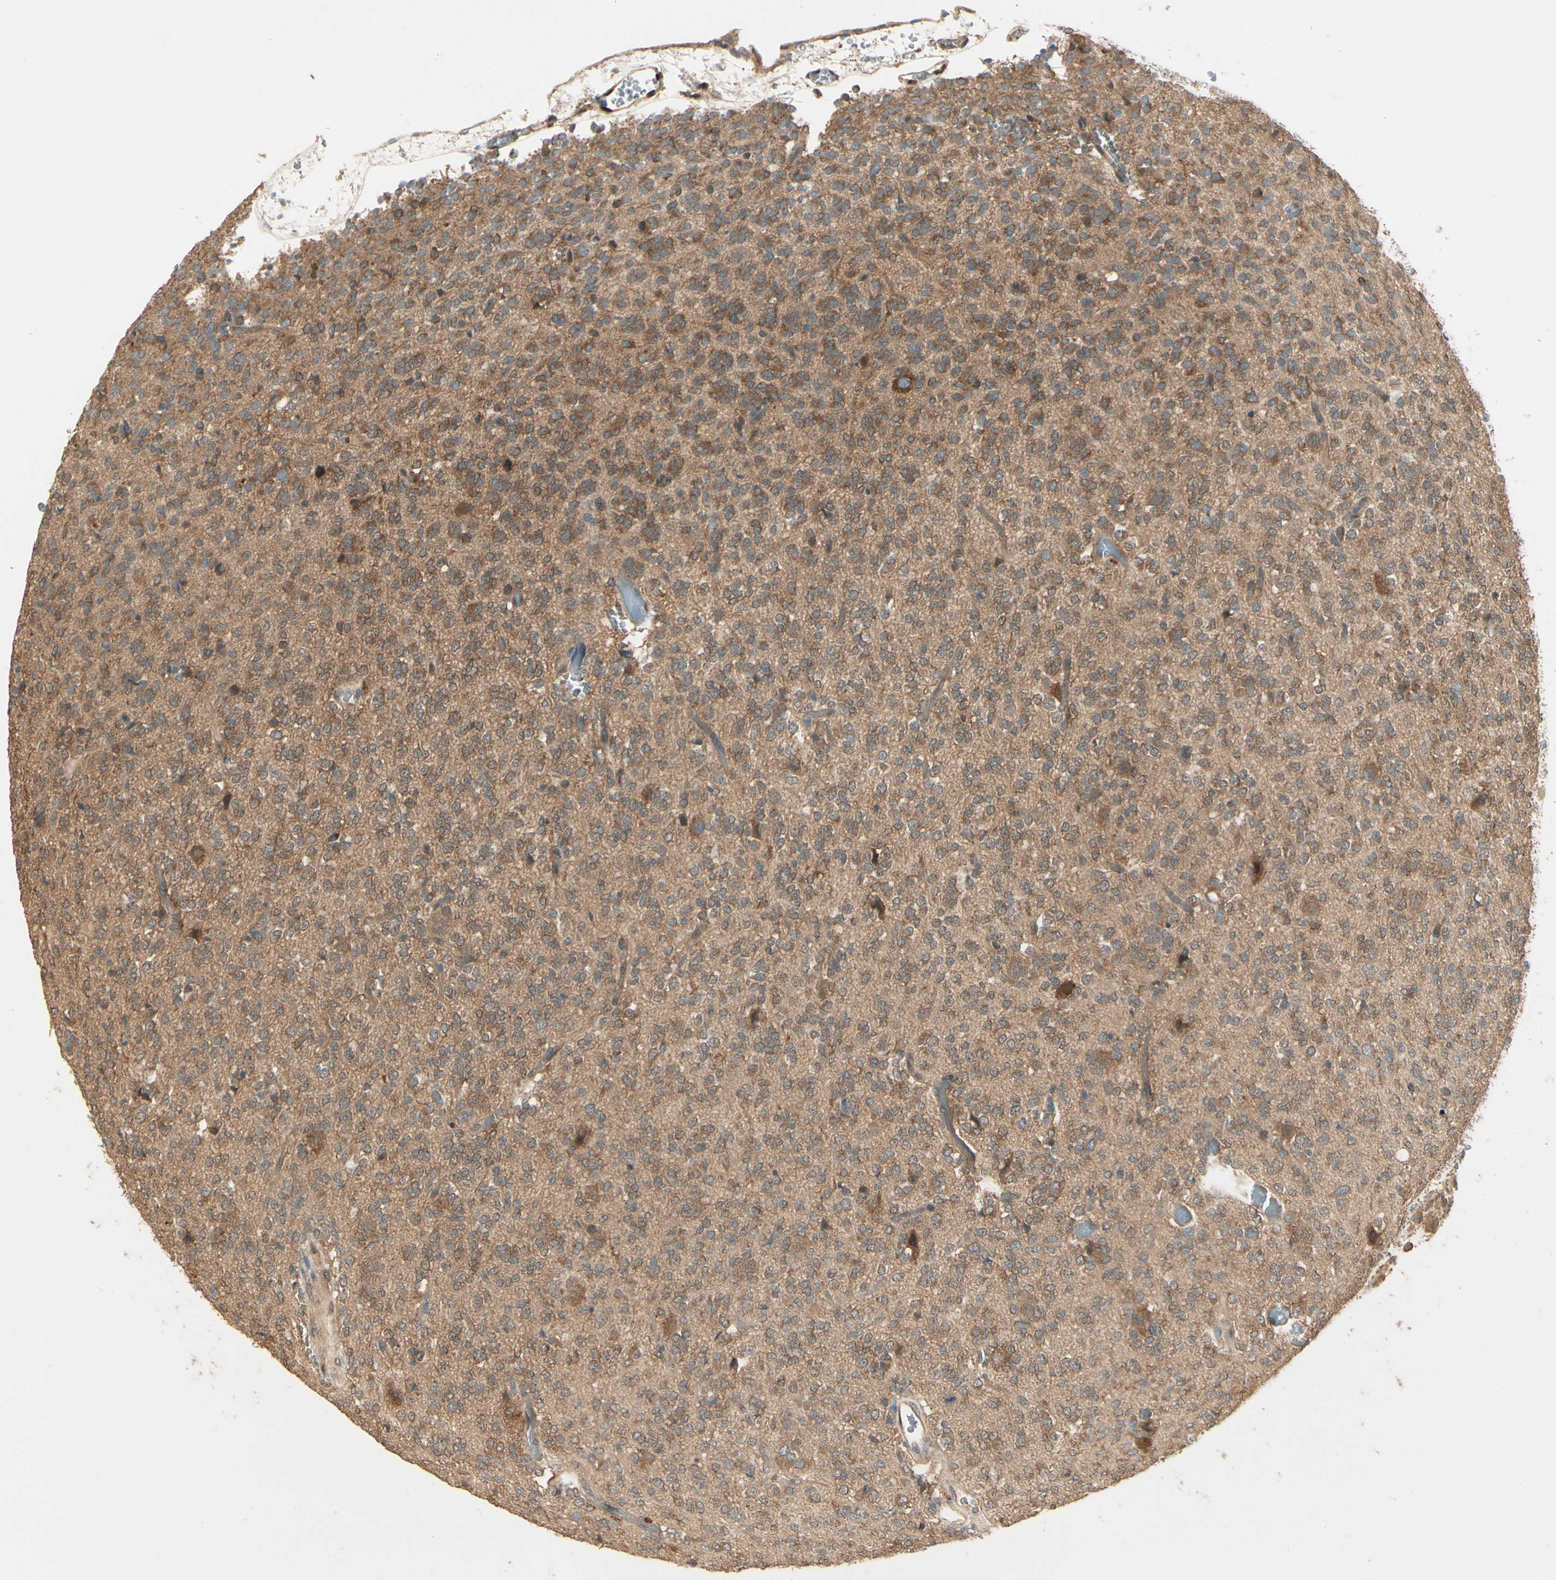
{"staining": {"intensity": "moderate", "quantity": ">75%", "location": "cytoplasmic/membranous"}, "tissue": "glioma", "cell_type": "Tumor cells", "image_type": "cancer", "snomed": [{"axis": "morphology", "description": "Glioma, malignant, Low grade"}, {"axis": "topography", "description": "Brain"}], "caption": "Immunohistochemical staining of low-grade glioma (malignant) reveals moderate cytoplasmic/membranous protein staining in about >75% of tumor cells.", "gene": "CCT7", "patient": {"sex": "male", "age": 38}}